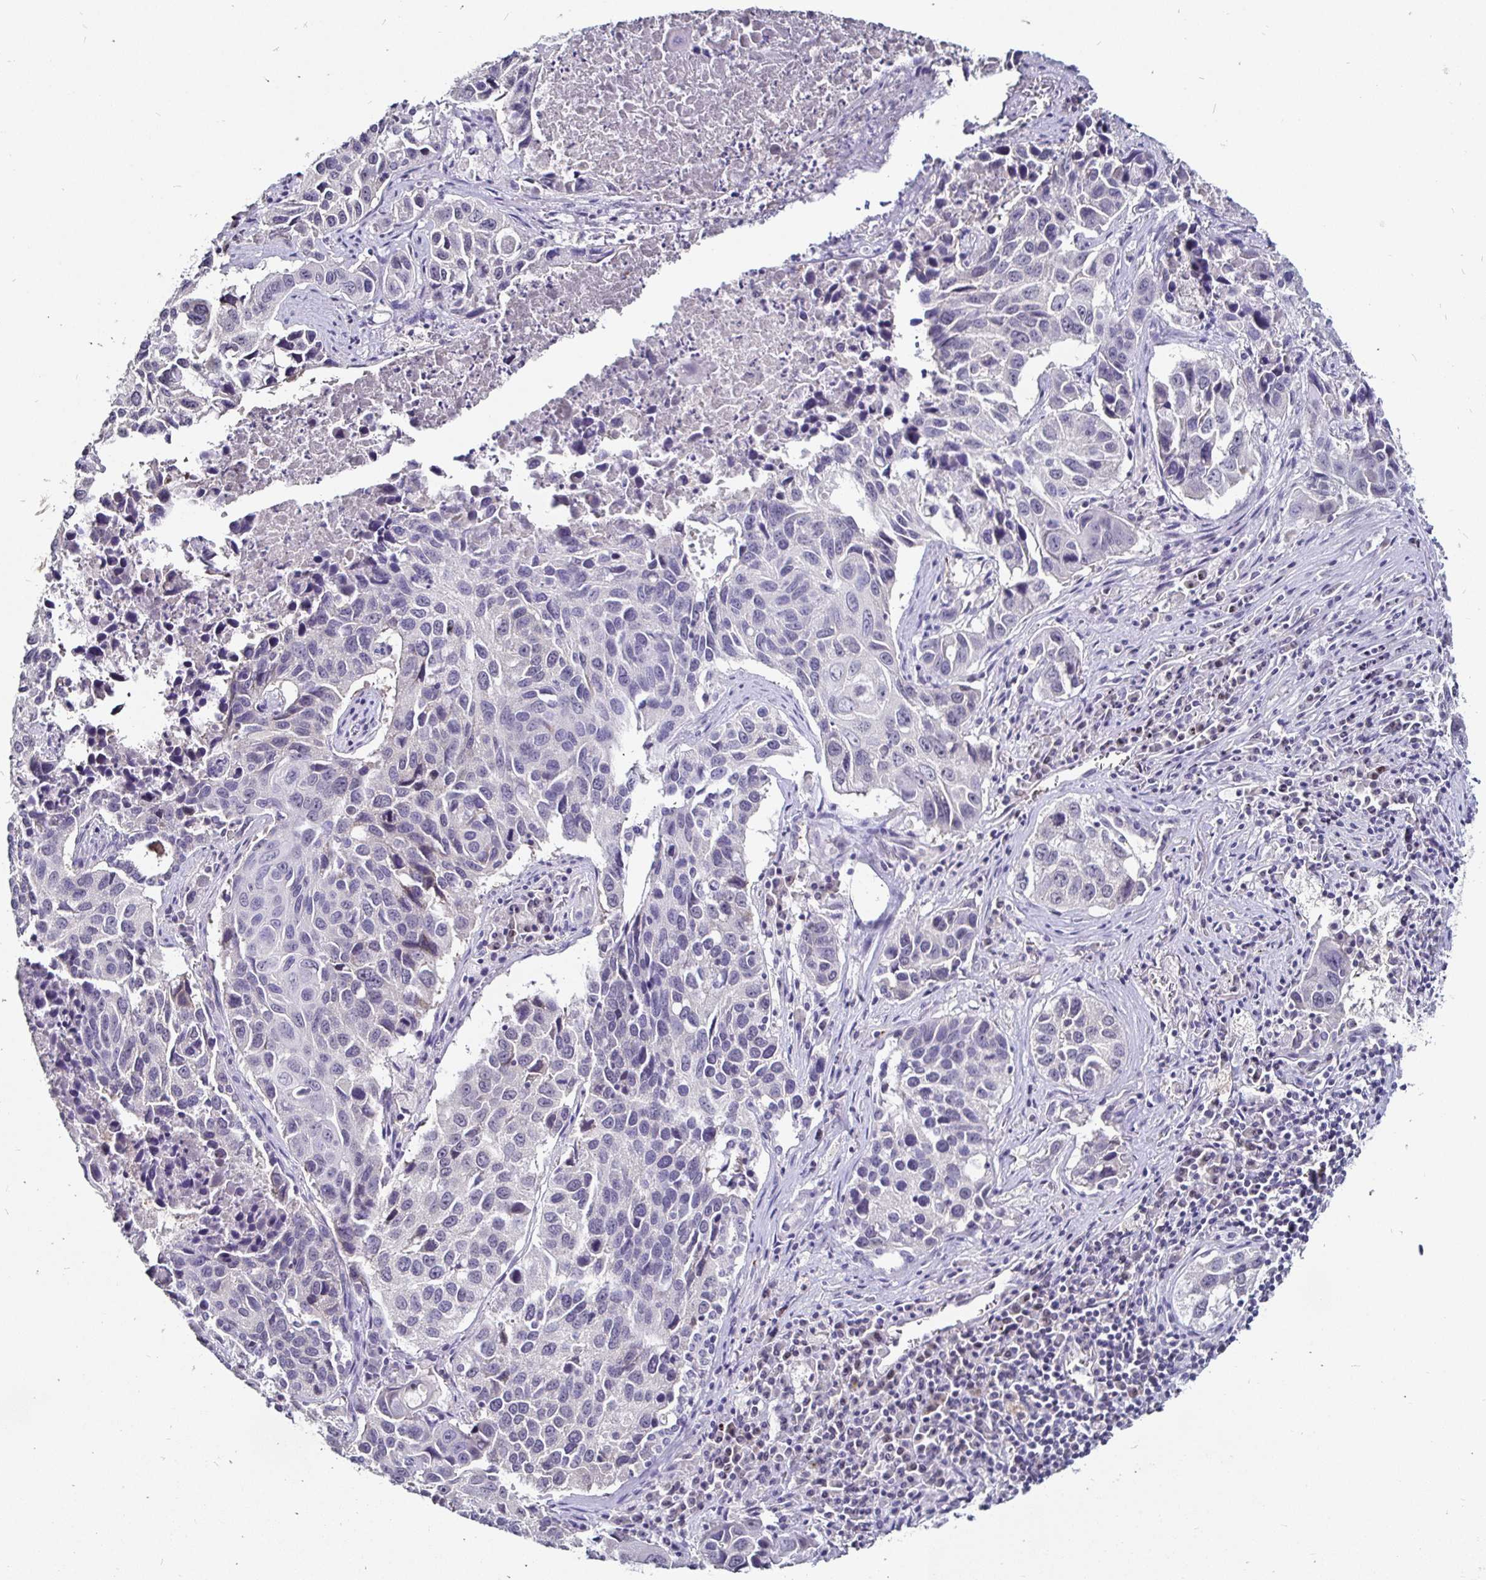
{"staining": {"intensity": "negative", "quantity": "none", "location": "none"}, "tissue": "lung cancer", "cell_type": "Tumor cells", "image_type": "cancer", "snomed": [{"axis": "morphology", "description": "Squamous cell carcinoma, NOS"}, {"axis": "topography", "description": "Lung"}], "caption": "A histopathology image of lung squamous cell carcinoma stained for a protein reveals no brown staining in tumor cells.", "gene": "FAIM2", "patient": {"sex": "female", "age": 61}}